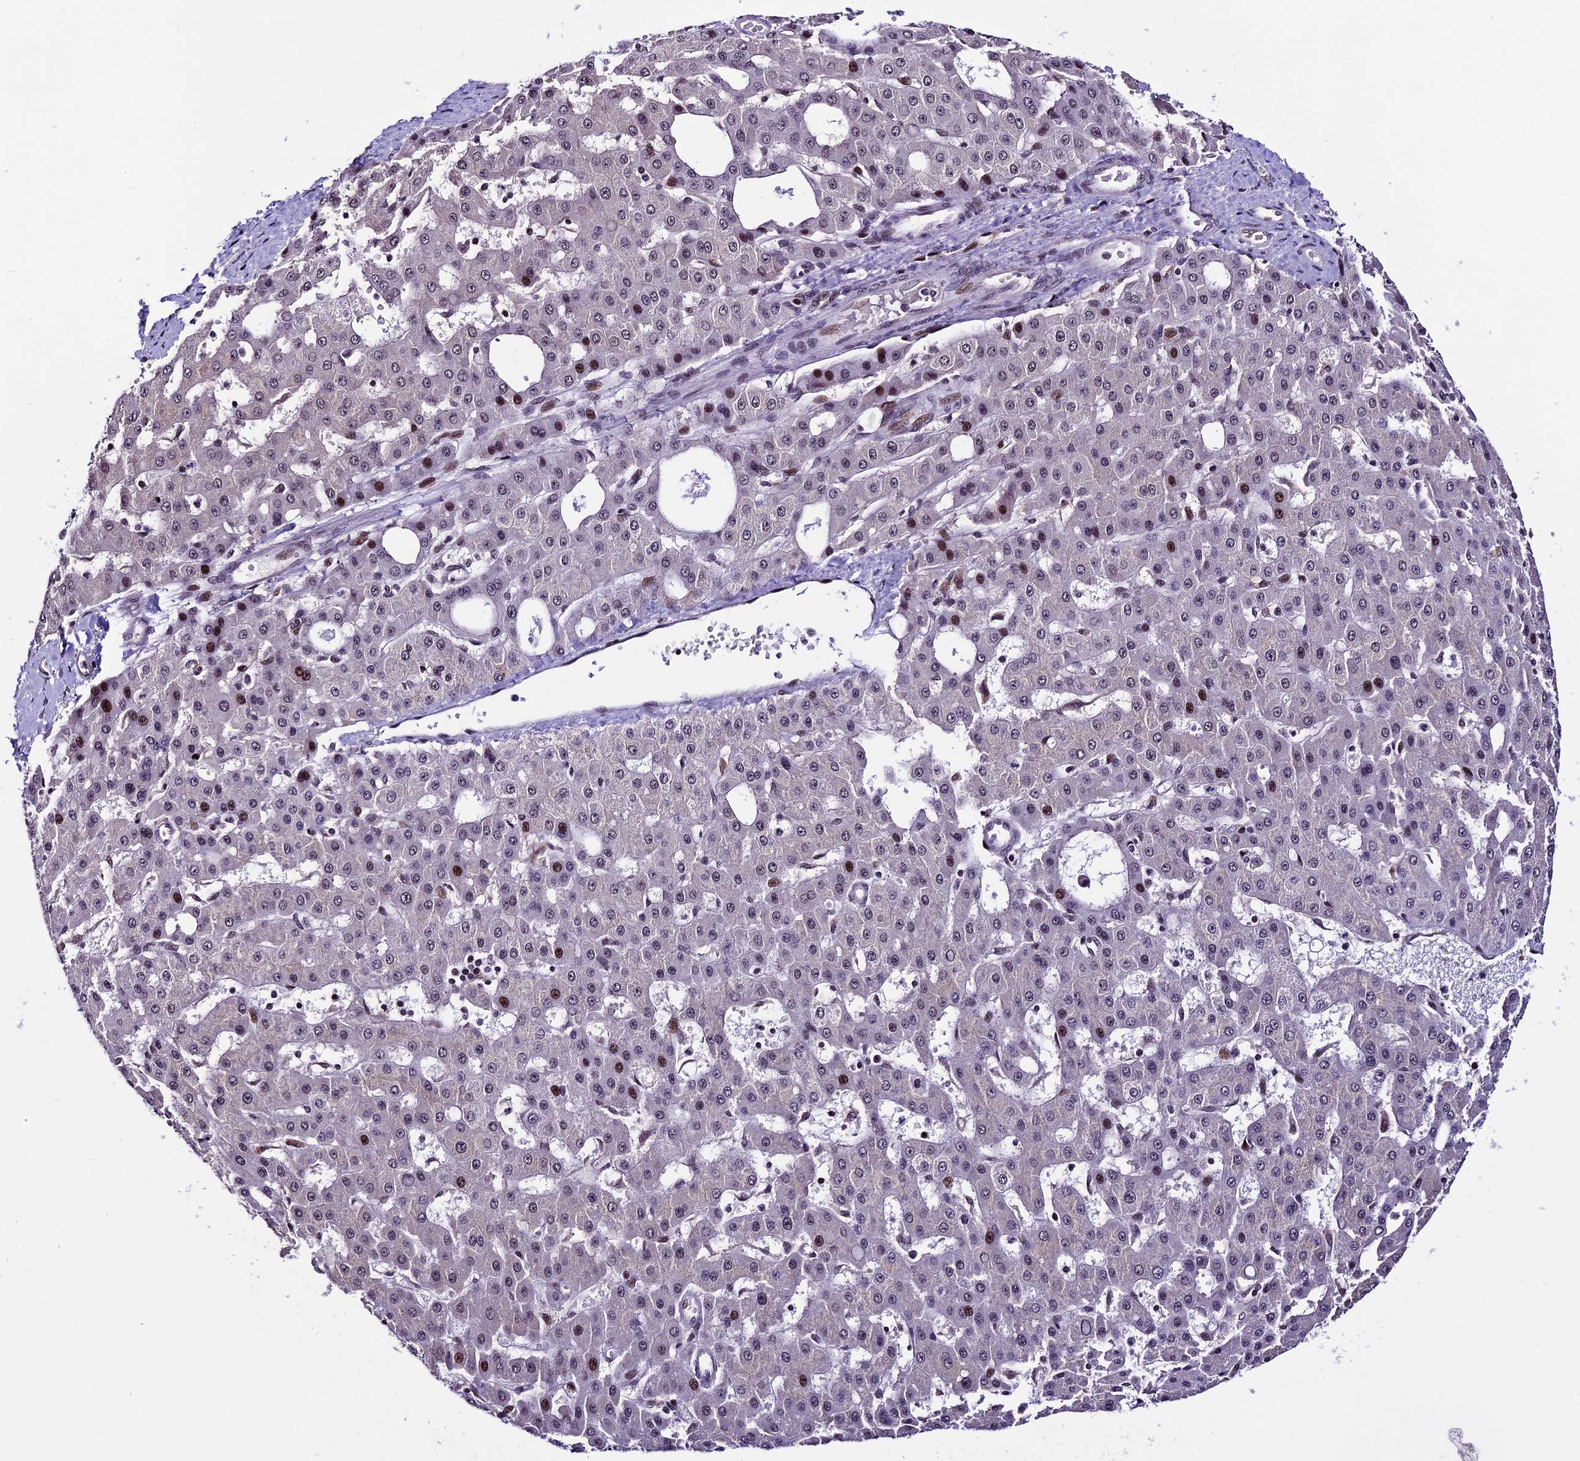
{"staining": {"intensity": "moderate", "quantity": "<25%", "location": "nuclear"}, "tissue": "liver cancer", "cell_type": "Tumor cells", "image_type": "cancer", "snomed": [{"axis": "morphology", "description": "Carcinoma, Hepatocellular, NOS"}, {"axis": "topography", "description": "Liver"}], "caption": "Tumor cells display low levels of moderate nuclear positivity in about <25% of cells in human liver cancer. Using DAB (brown) and hematoxylin (blue) stains, captured at high magnification using brightfield microscopy.", "gene": "TCP11L2", "patient": {"sex": "male", "age": 47}}